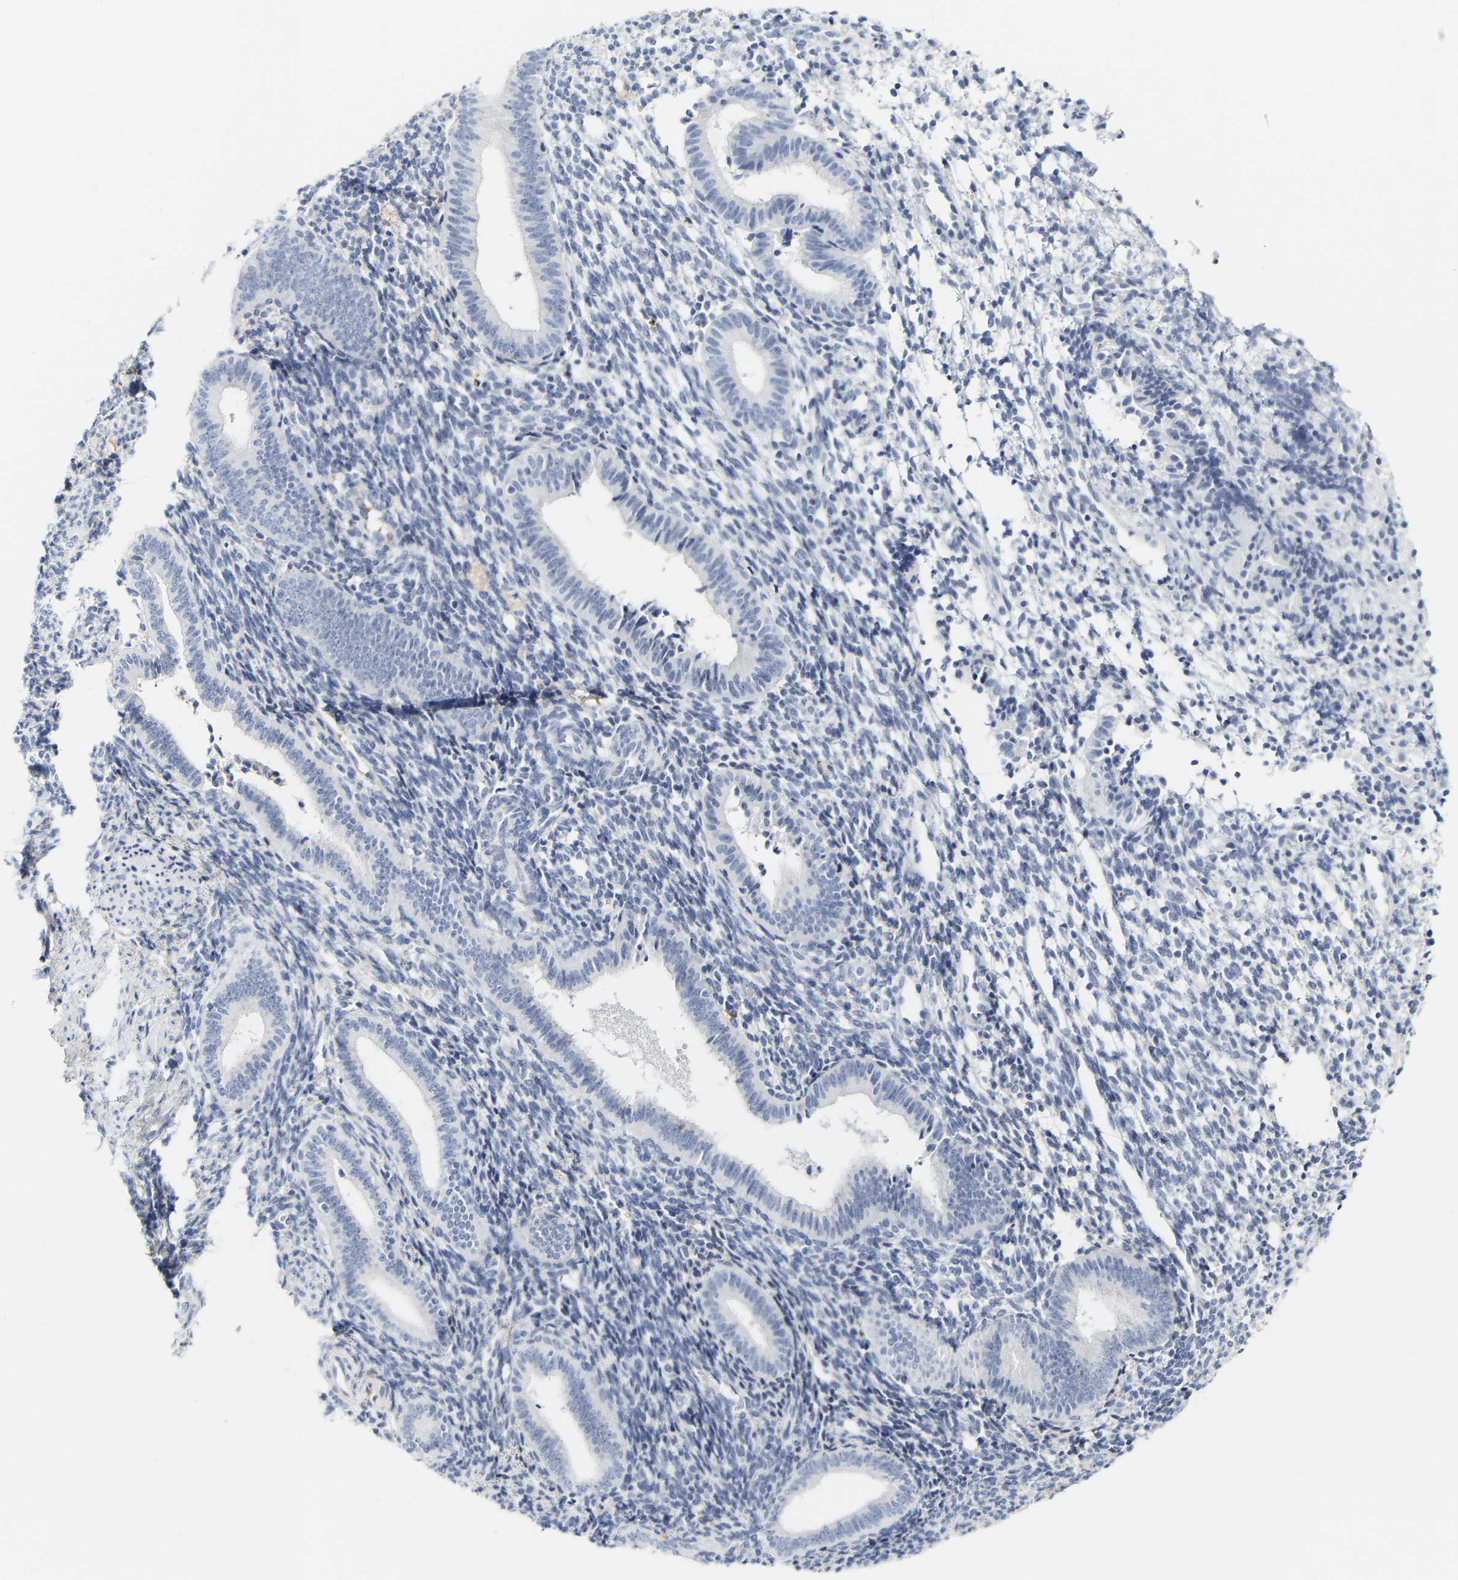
{"staining": {"intensity": "negative", "quantity": "none", "location": "none"}, "tissue": "endometrium", "cell_type": "Cells in endometrial stroma", "image_type": "normal", "snomed": [{"axis": "morphology", "description": "Normal tissue, NOS"}, {"axis": "topography", "description": "Uterus"}, {"axis": "topography", "description": "Endometrium"}], "caption": "Cells in endometrial stroma show no significant protein positivity in normal endometrium. (Stains: DAB immunohistochemistry with hematoxylin counter stain, Microscopy: brightfield microscopy at high magnification).", "gene": "GNAS", "patient": {"sex": "female", "age": 33}}